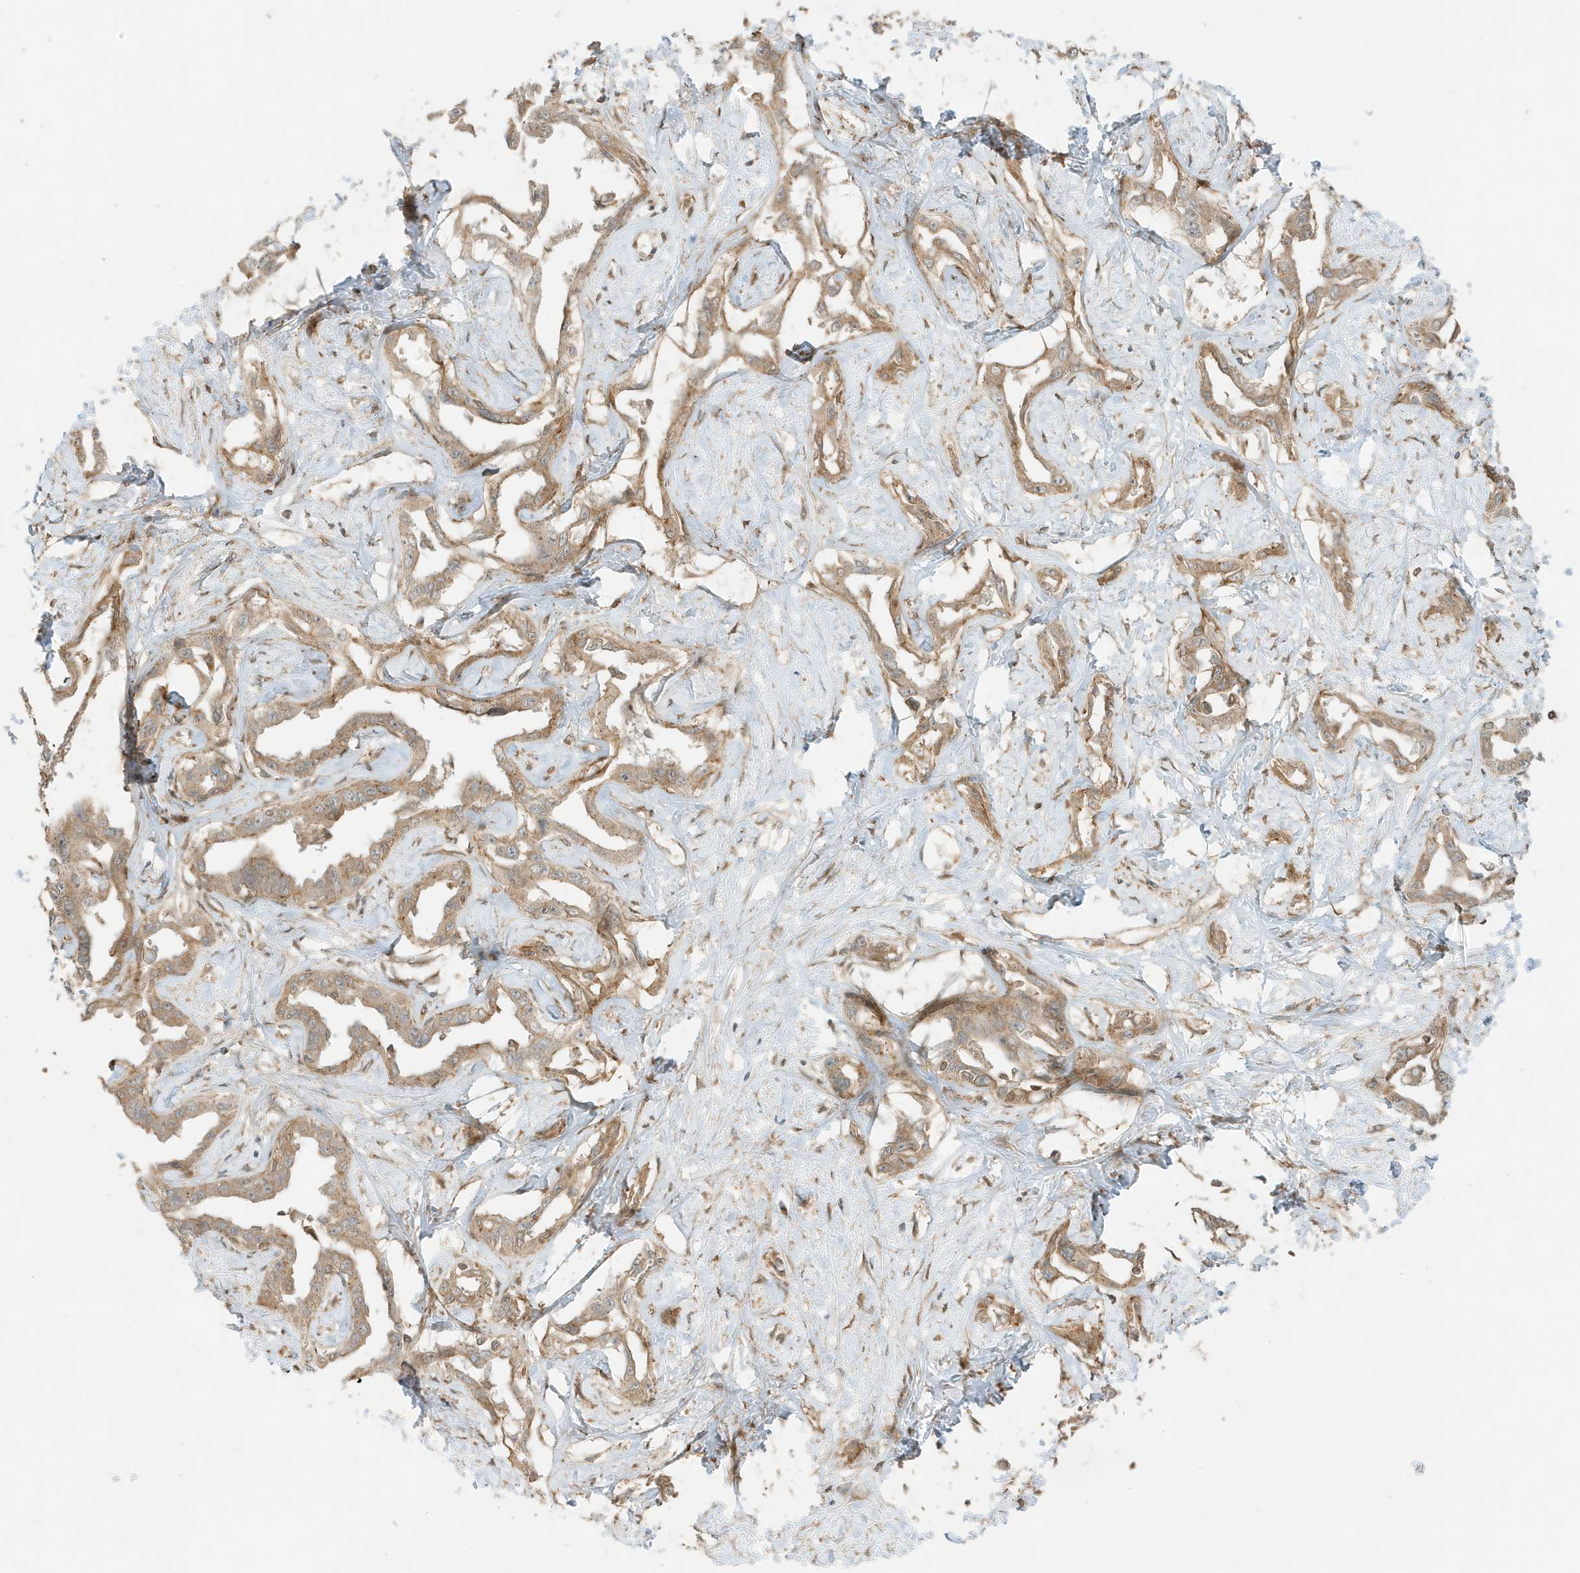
{"staining": {"intensity": "moderate", "quantity": ">75%", "location": "cytoplasmic/membranous"}, "tissue": "liver cancer", "cell_type": "Tumor cells", "image_type": "cancer", "snomed": [{"axis": "morphology", "description": "Cholangiocarcinoma"}, {"axis": "topography", "description": "Liver"}], "caption": "A high-resolution image shows immunohistochemistry (IHC) staining of liver cholangiocarcinoma, which reveals moderate cytoplasmic/membranous staining in about >75% of tumor cells. Immunohistochemistry stains the protein in brown and the nuclei are stained blue.", "gene": "SCARF2", "patient": {"sex": "male", "age": 59}}